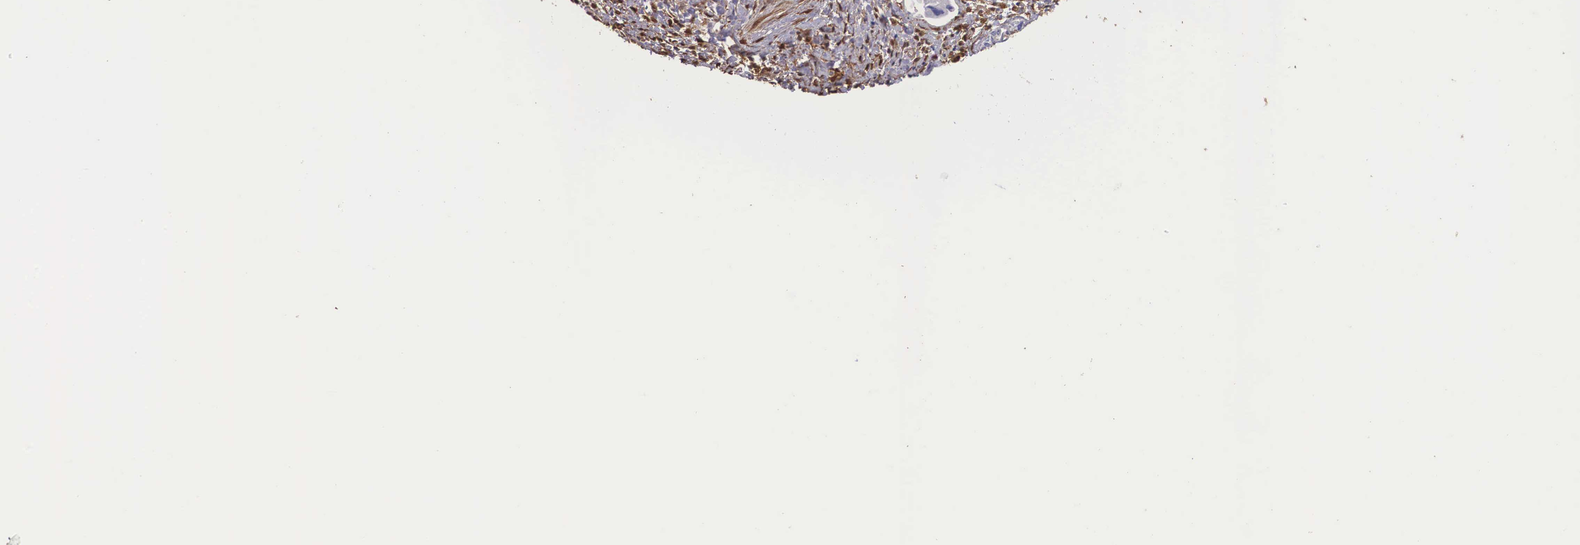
{"staining": {"intensity": "negative", "quantity": "none", "location": "none"}, "tissue": "lung cancer", "cell_type": "Tumor cells", "image_type": "cancer", "snomed": [{"axis": "morphology", "description": "Adenocarcinoma, NOS"}, {"axis": "topography", "description": "Lung"}], "caption": "IHC image of lung adenocarcinoma stained for a protein (brown), which demonstrates no positivity in tumor cells.", "gene": "LGALS1", "patient": {"sex": "male", "age": 64}}